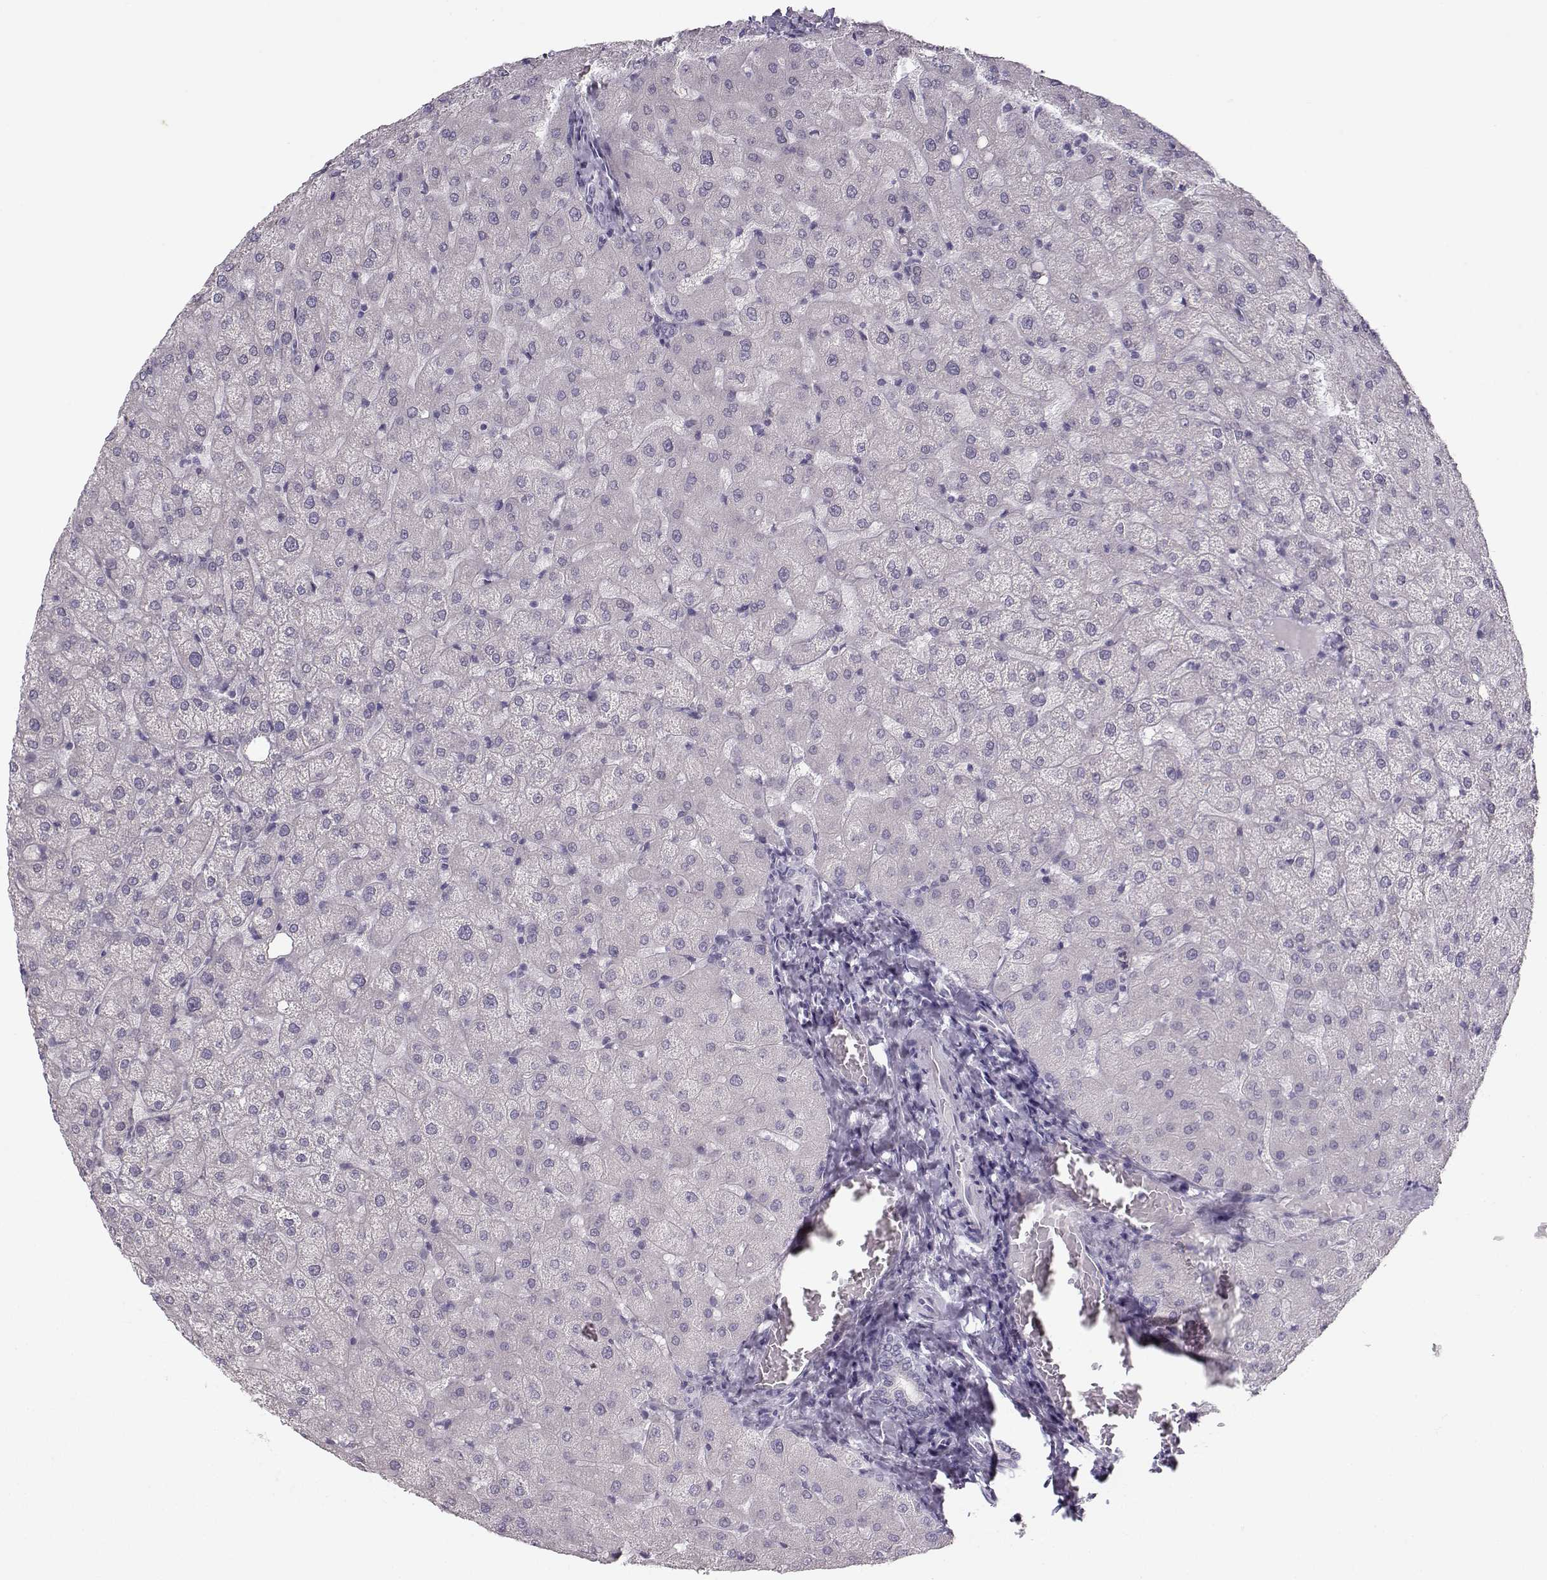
{"staining": {"intensity": "negative", "quantity": "none", "location": "none"}, "tissue": "liver", "cell_type": "Cholangiocytes", "image_type": "normal", "snomed": [{"axis": "morphology", "description": "Normal tissue, NOS"}, {"axis": "topography", "description": "Liver"}], "caption": "This is an IHC micrograph of unremarkable liver. There is no expression in cholangiocytes.", "gene": "CASR", "patient": {"sex": "female", "age": 50}}